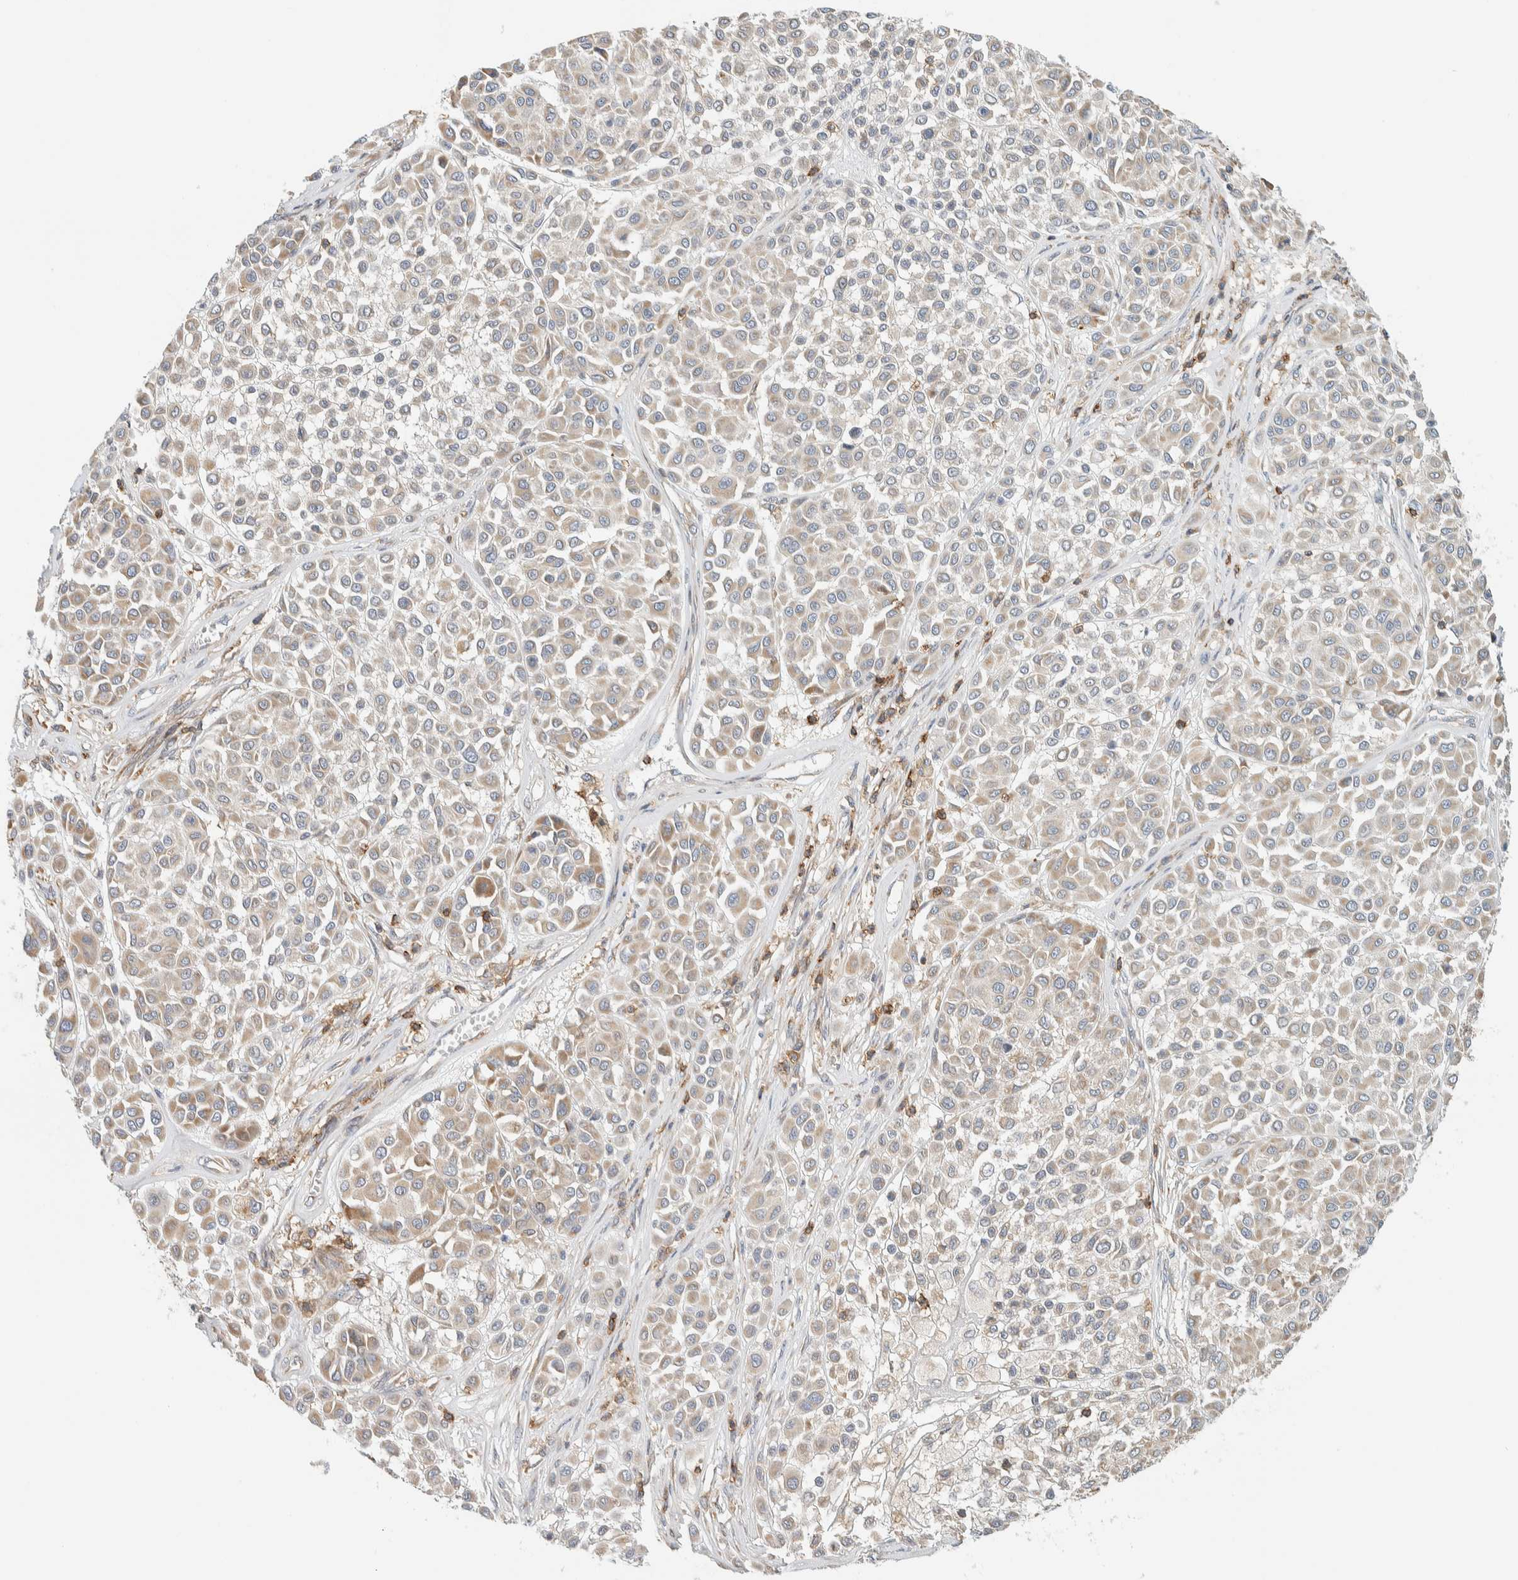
{"staining": {"intensity": "weak", "quantity": ">75%", "location": "cytoplasmic/membranous"}, "tissue": "melanoma", "cell_type": "Tumor cells", "image_type": "cancer", "snomed": [{"axis": "morphology", "description": "Malignant melanoma, Metastatic site"}, {"axis": "topography", "description": "Soft tissue"}], "caption": "Melanoma stained with immunohistochemistry exhibits weak cytoplasmic/membranous staining in about >75% of tumor cells.", "gene": "CCDC57", "patient": {"sex": "male", "age": 41}}